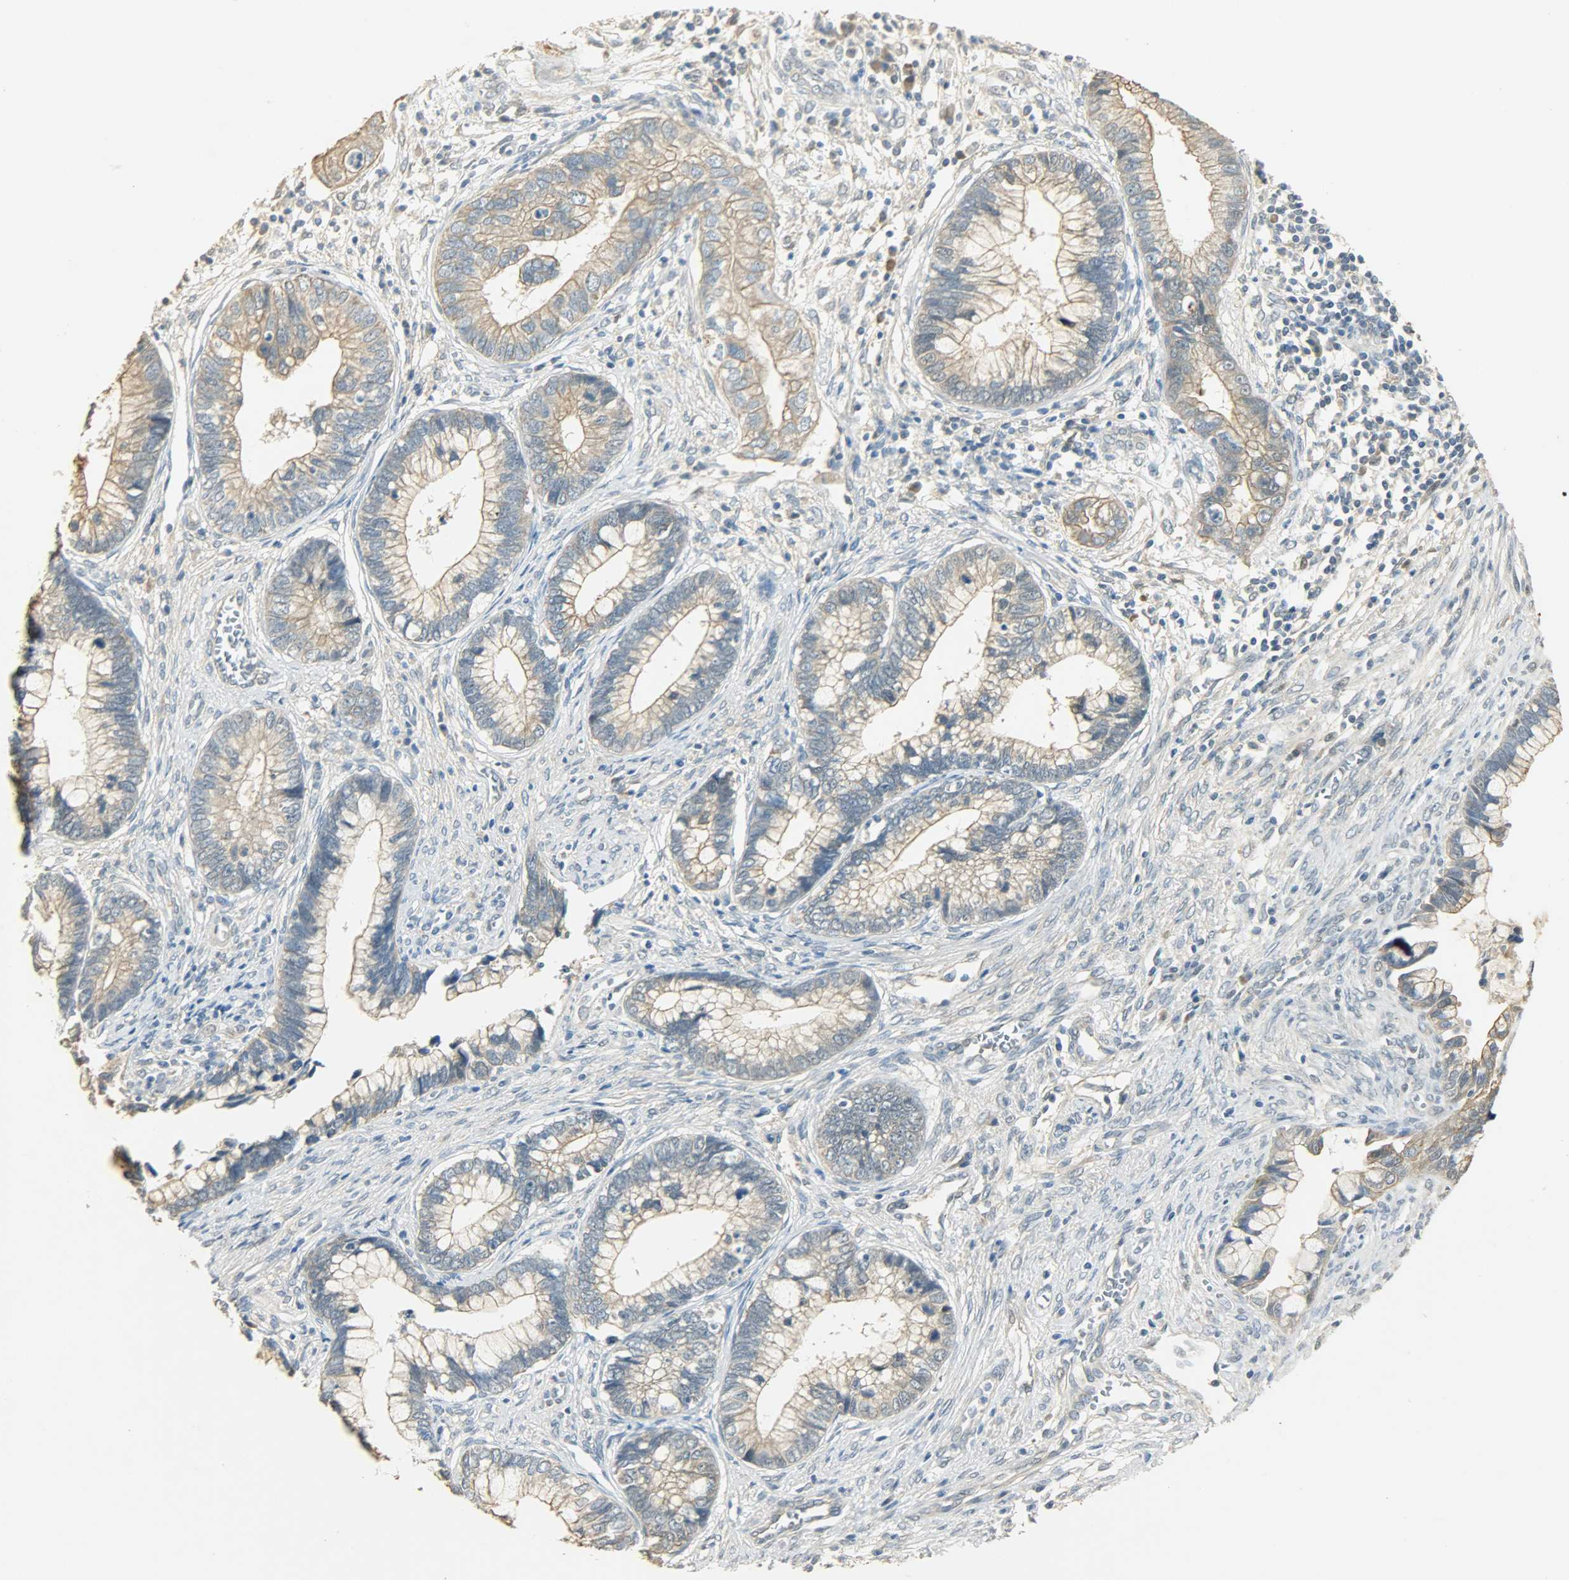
{"staining": {"intensity": "moderate", "quantity": ">75%", "location": "cytoplasmic/membranous"}, "tissue": "cervical cancer", "cell_type": "Tumor cells", "image_type": "cancer", "snomed": [{"axis": "morphology", "description": "Adenocarcinoma, NOS"}, {"axis": "topography", "description": "Cervix"}], "caption": "Immunohistochemical staining of cervical cancer (adenocarcinoma) displays medium levels of moderate cytoplasmic/membranous protein expression in approximately >75% of tumor cells. (Stains: DAB (3,3'-diaminobenzidine) in brown, nuclei in blue, Microscopy: brightfield microscopy at high magnification).", "gene": "USP13", "patient": {"sex": "female", "age": 44}}